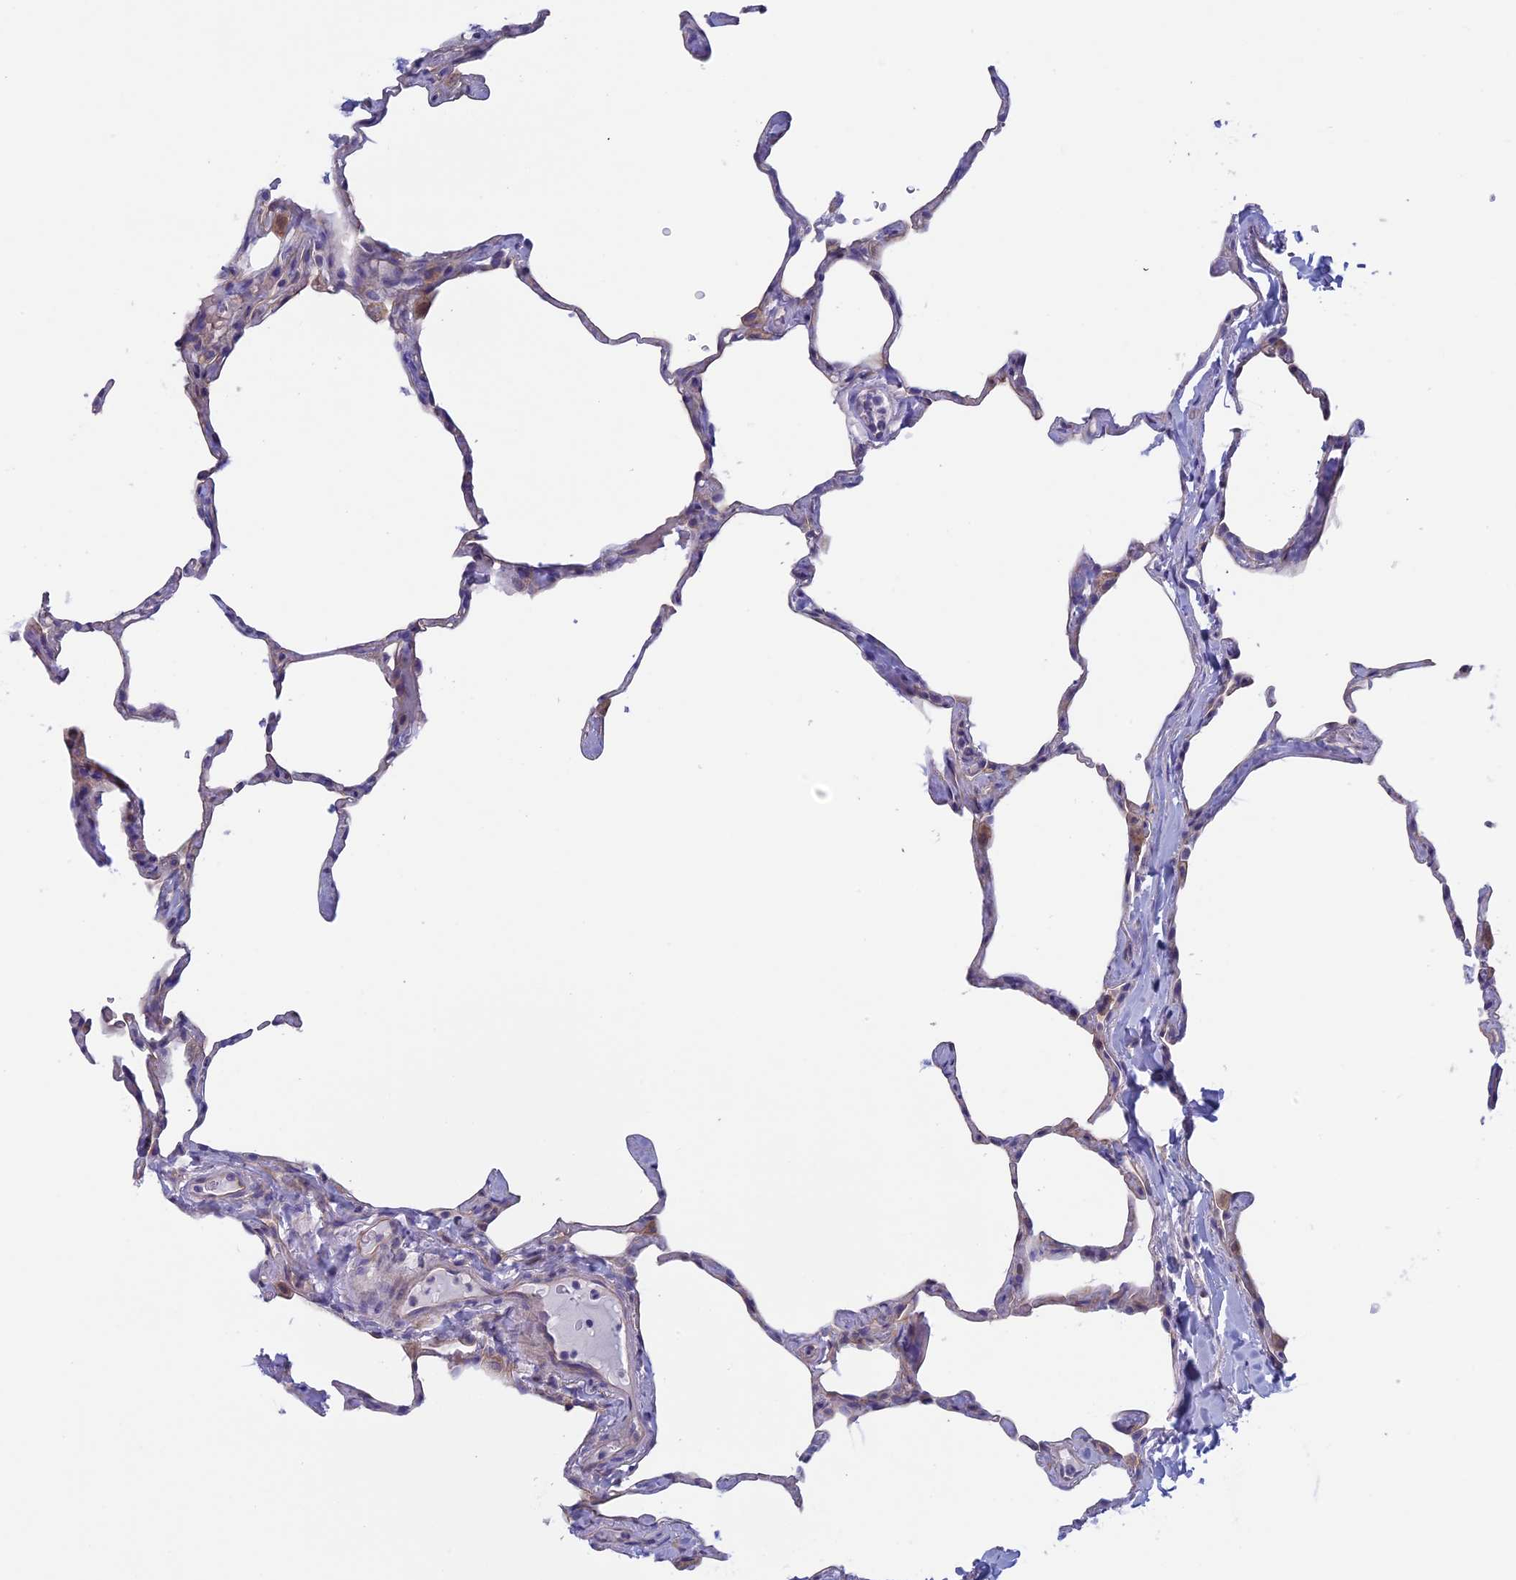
{"staining": {"intensity": "negative", "quantity": "none", "location": "none"}, "tissue": "lung", "cell_type": "Alveolar cells", "image_type": "normal", "snomed": [{"axis": "morphology", "description": "Normal tissue, NOS"}, {"axis": "topography", "description": "Lung"}], "caption": "IHC image of benign lung stained for a protein (brown), which displays no positivity in alveolar cells. (DAB immunohistochemistry (IHC) with hematoxylin counter stain).", "gene": "CNOT6L", "patient": {"sex": "male", "age": 65}}